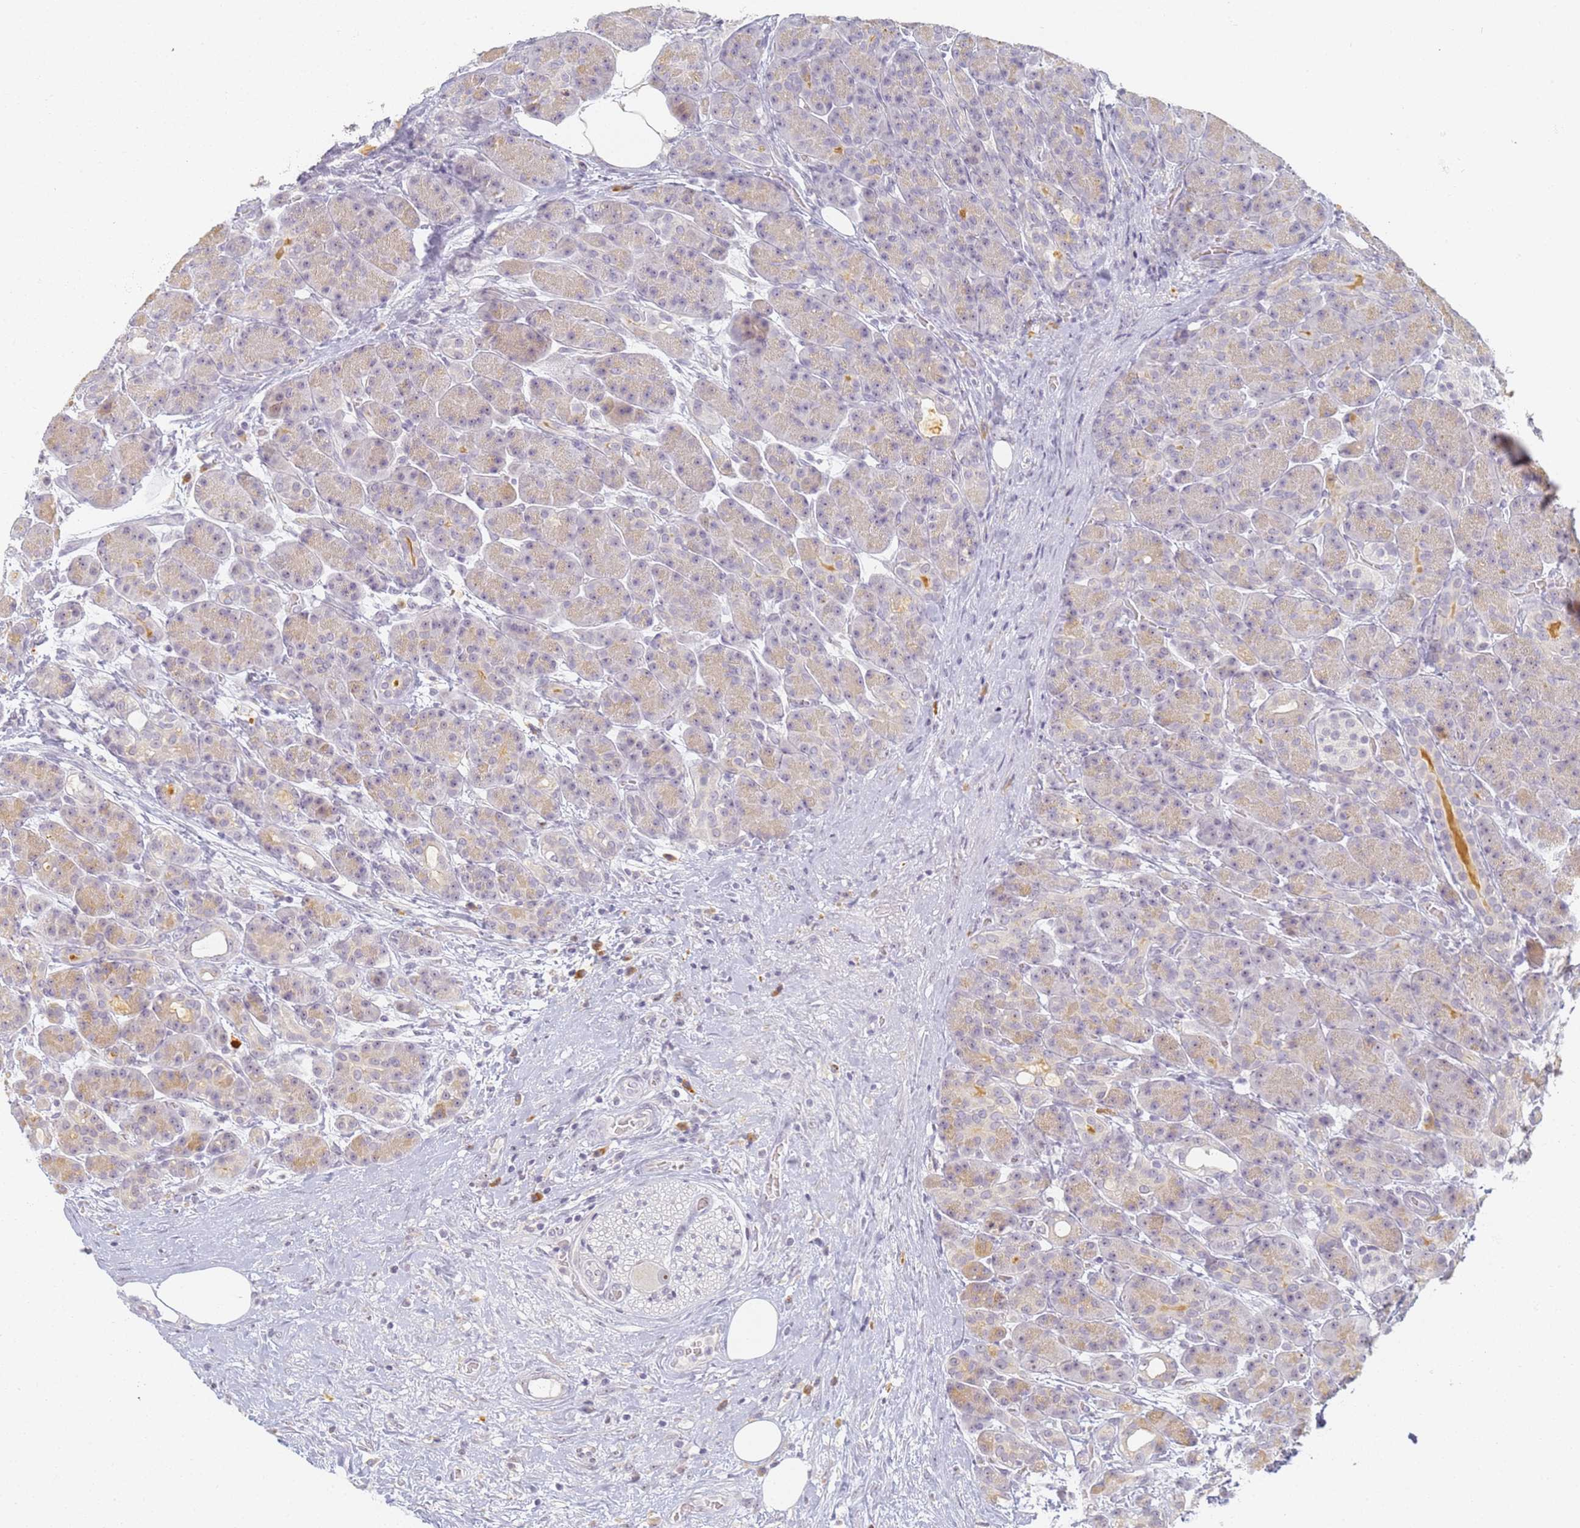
{"staining": {"intensity": "weak", "quantity": "25%-75%", "location": "cytoplasmic/membranous"}, "tissue": "pancreas", "cell_type": "Exocrine glandular cells", "image_type": "normal", "snomed": [{"axis": "morphology", "description": "Normal tissue, NOS"}, {"axis": "topography", "description": "Pancreas"}], "caption": "A micrograph of human pancreas stained for a protein shows weak cytoplasmic/membranous brown staining in exocrine glandular cells. (Stains: DAB (3,3'-diaminobenzidine) in brown, nuclei in blue, Microscopy: brightfield microscopy at high magnification).", "gene": "SLC38A9", "patient": {"sex": "male", "age": 63}}